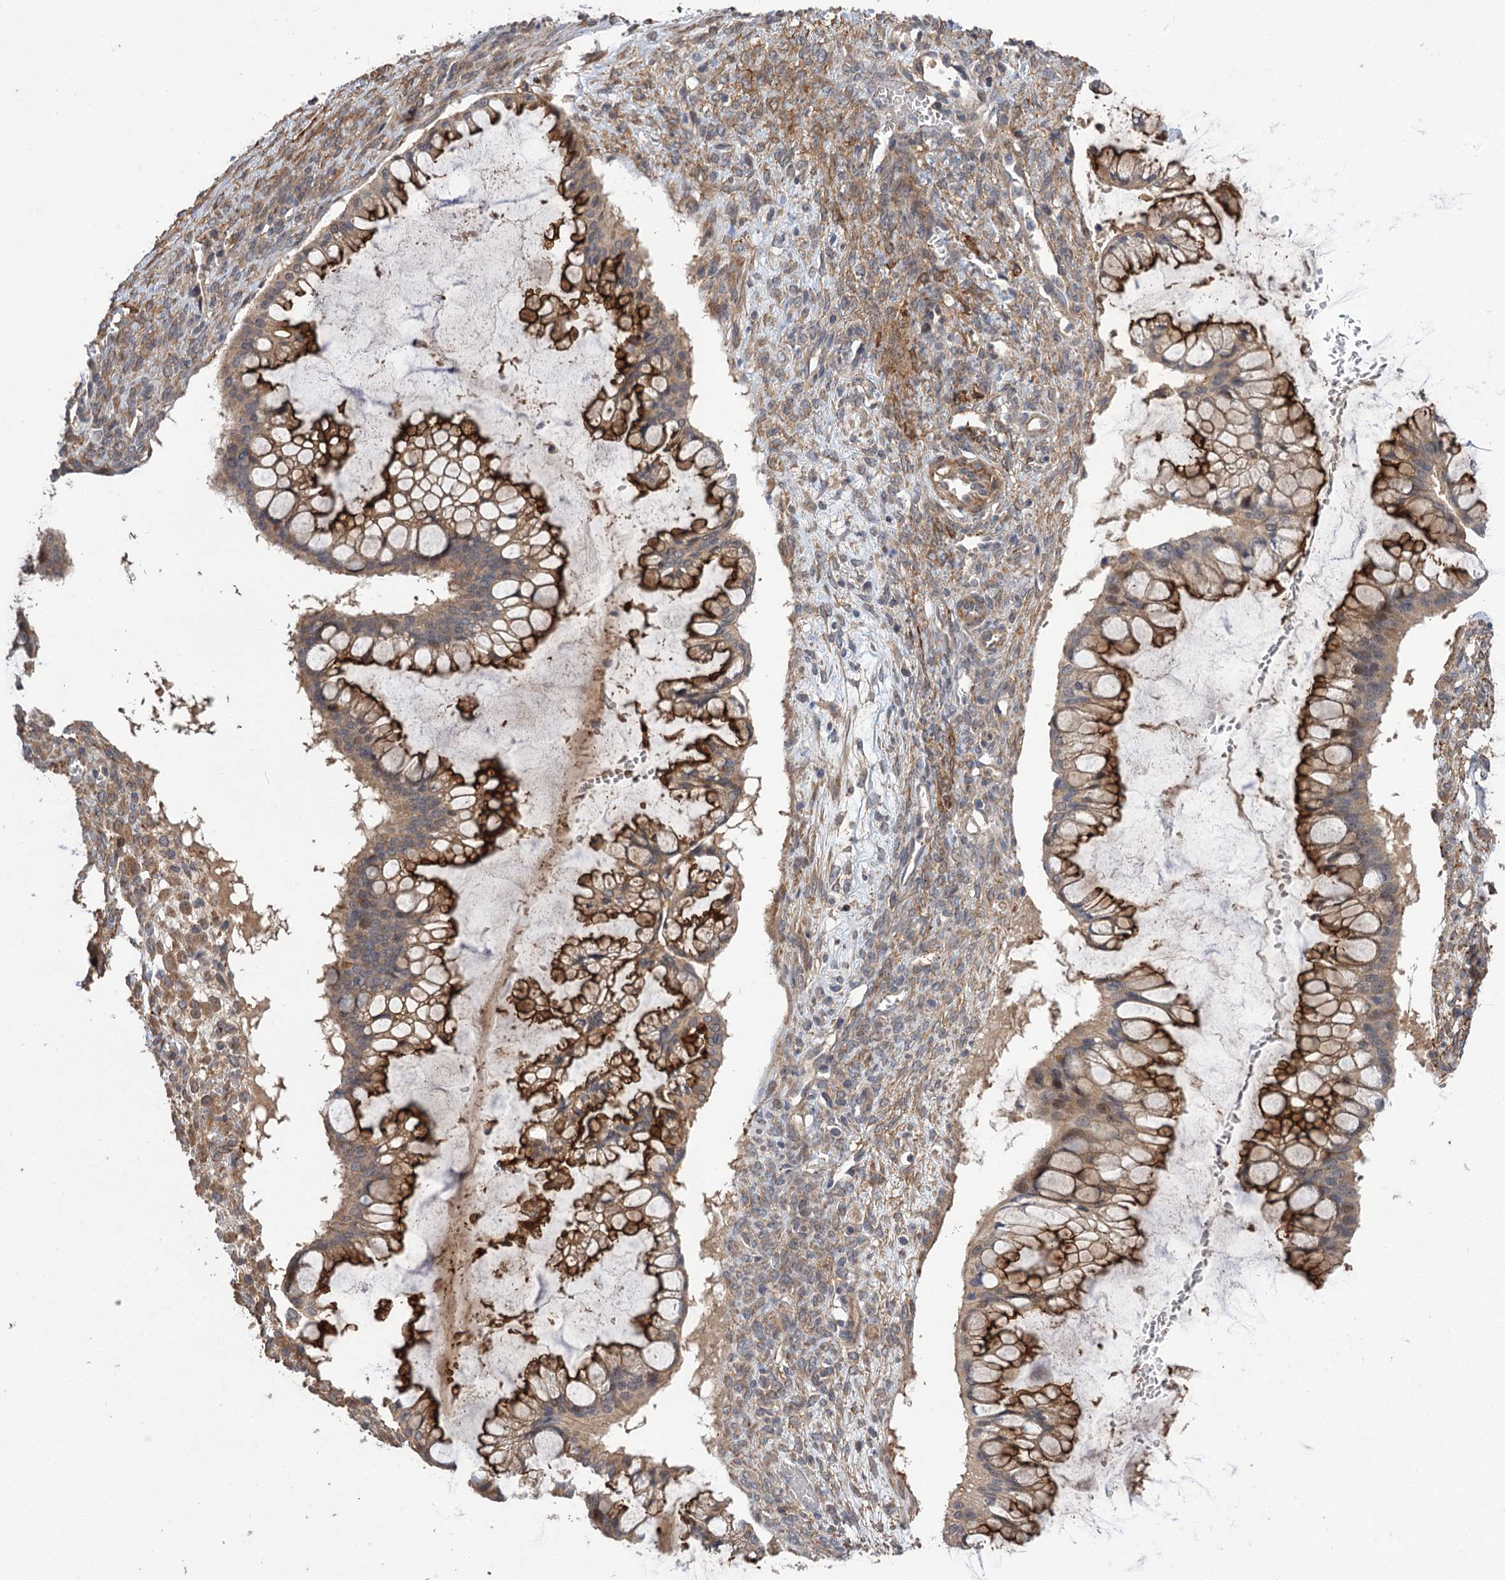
{"staining": {"intensity": "strong", "quantity": "25%-75%", "location": "cytoplasmic/membranous"}, "tissue": "ovarian cancer", "cell_type": "Tumor cells", "image_type": "cancer", "snomed": [{"axis": "morphology", "description": "Cystadenocarcinoma, mucinous, NOS"}, {"axis": "topography", "description": "Ovary"}], "caption": "Ovarian mucinous cystadenocarcinoma tissue exhibits strong cytoplasmic/membranous staining in approximately 25%-75% of tumor cells The staining was performed using DAB (3,3'-diaminobenzidine) to visualize the protein expression in brown, while the nuclei were stained in blue with hematoxylin (Magnification: 20x).", "gene": "FBXW8", "patient": {"sex": "female", "age": 73}}